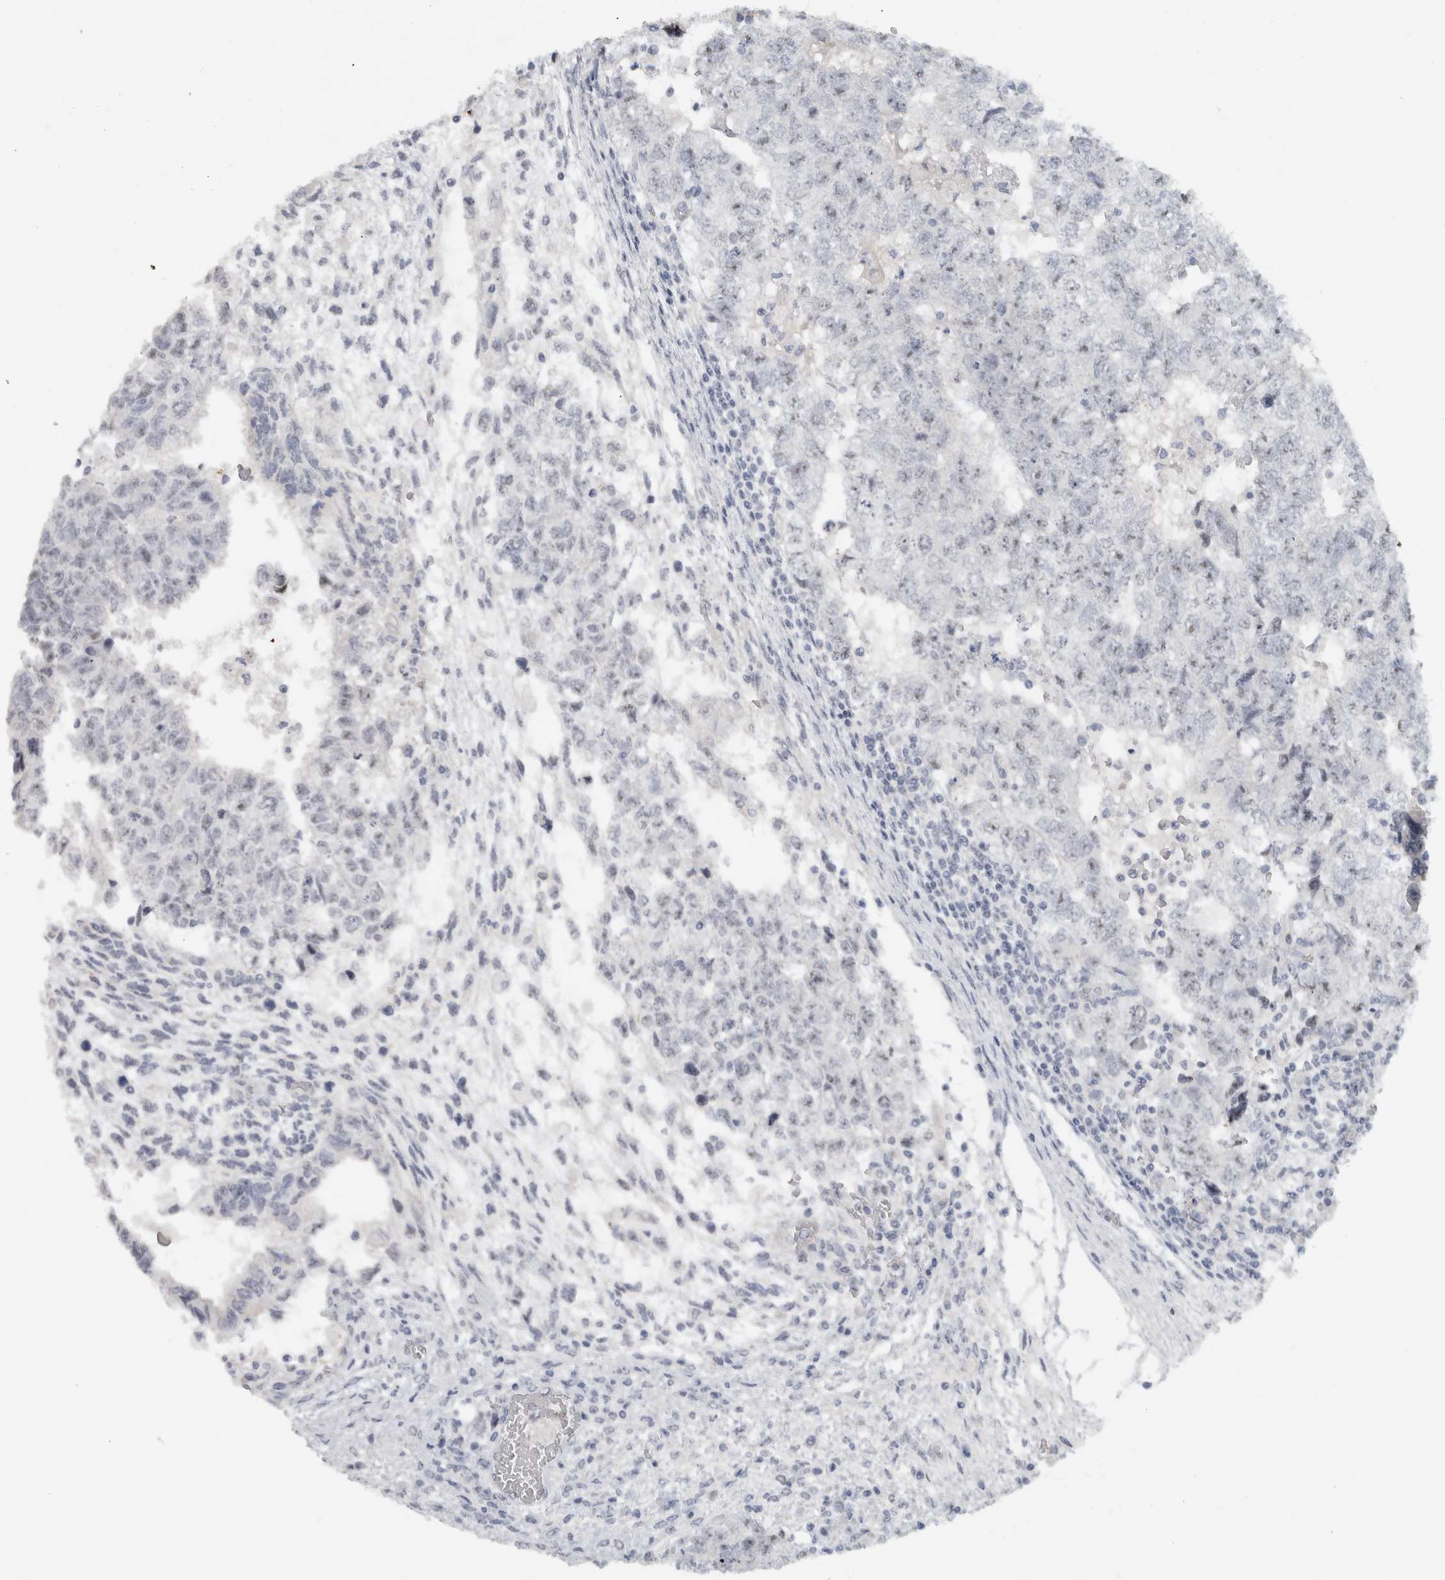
{"staining": {"intensity": "negative", "quantity": "none", "location": "none"}, "tissue": "testis cancer", "cell_type": "Tumor cells", "image_type": "cancer", "snomed": [{"axis": "morphology", "description": "Carcinoma, Embryonal, NOS"}, {"axis": "topography", "description": "Testis"}], "caption": "This is a photomicrograph of immunohistochemistry staining of testis embryonal carcinoma, which shows no expression in tumor cells.", "gene": "FMR1NB", "patient": {"sex": "male", "age": 36}}